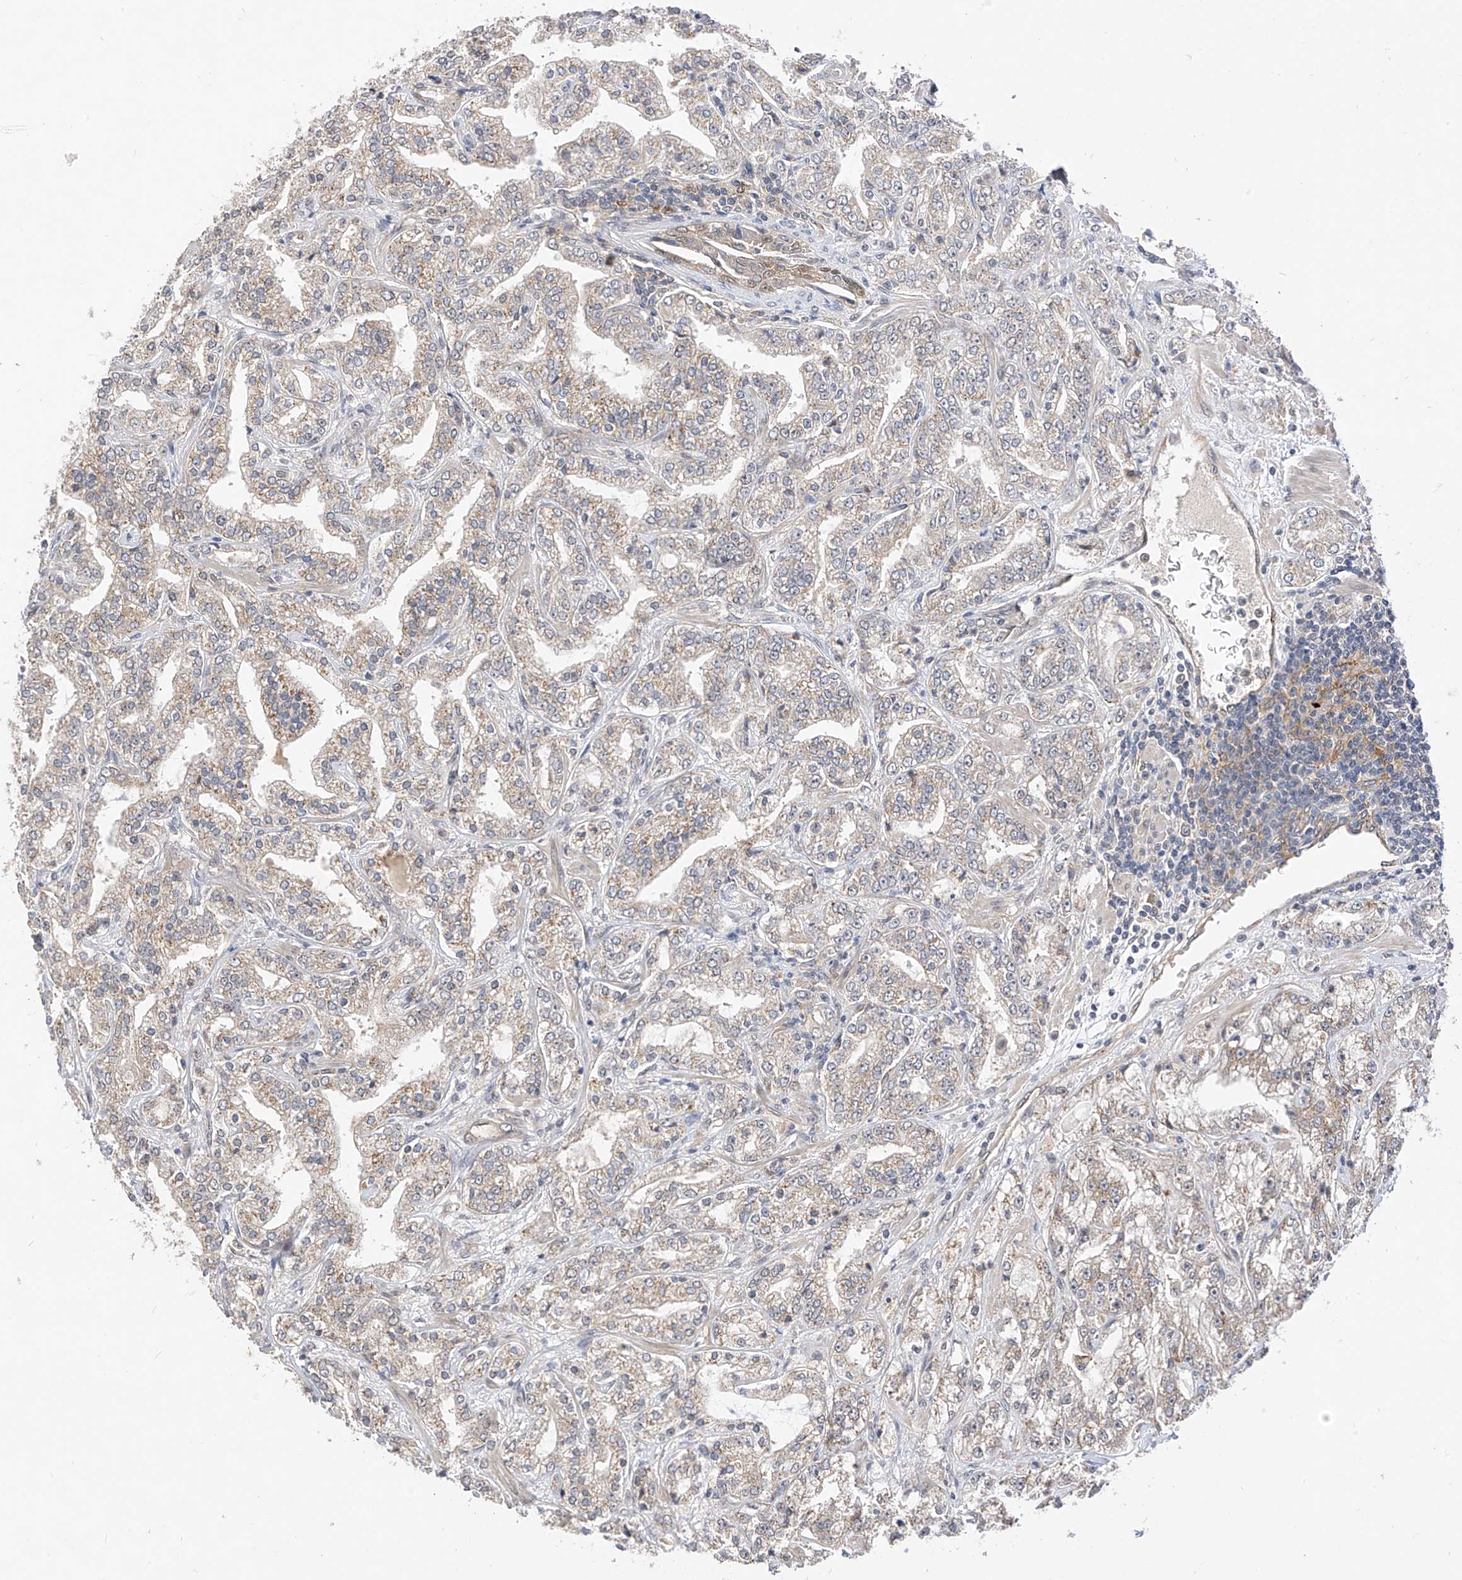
{"staining": {"intensity": "weak", "quantity": "25%-75%", "location": "cytoplasmic/membranous"}, "tissue": "prostate cancer", "cell_type": "Tumor cells", "image_type": "cancer", "snomed": [{"axis": "morphology", "description": "Adenocarcinoma, High grade"}, {"axis": "topography", "description": "Prostate"}], "caption": "Protein staining exhibits weak cytoplasmic/membranous staining in approximately 25%-75% of tumor cells in adenocarcinoma (high-grade) (prostate). Nuclei are stained in blue.", "gene": "MRTFA", "patient": {"sex": "male", "age": 64}}